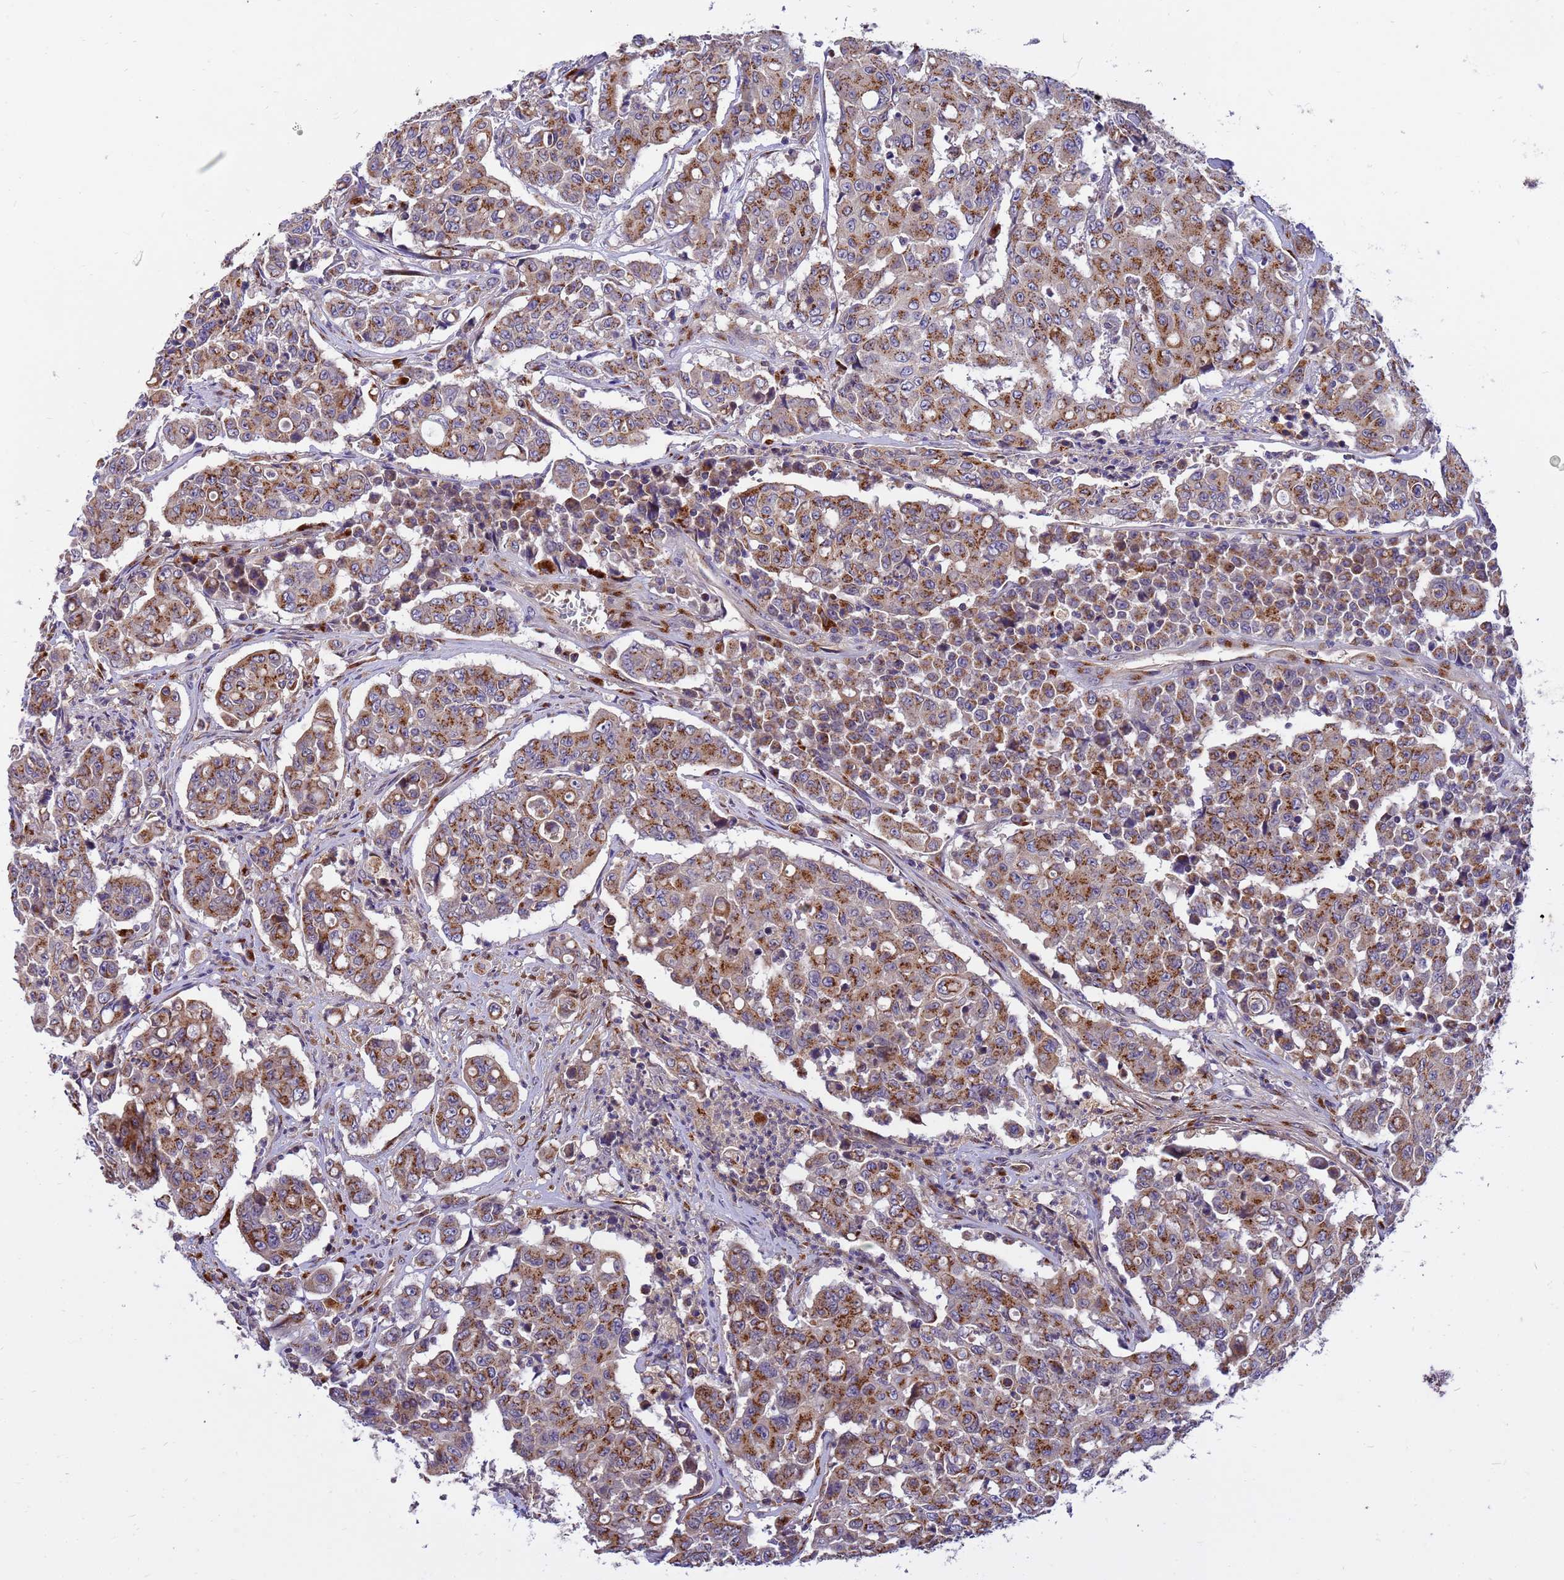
{"staining": {"intensity": "moderate", "quantity": ">75%", "location": "cytoplasmic/membranous"}, "tissue": "colorectal cancer", "cell_type": "Tumor cells", "image_type": "cancer", "snomed": [{"axis": "morphology", "description": "Adenocarcinoma, NOS"}, {"axis": "topography", "description": "Colon"}], "caption": "Brown immunohistochemical staining in colorectal cancer reveals moderate cytoplasmic/membranous expression in about >75% of tumor cells.", "gene": "HPS3", "patient": {"sex": "male", "age": 51}}